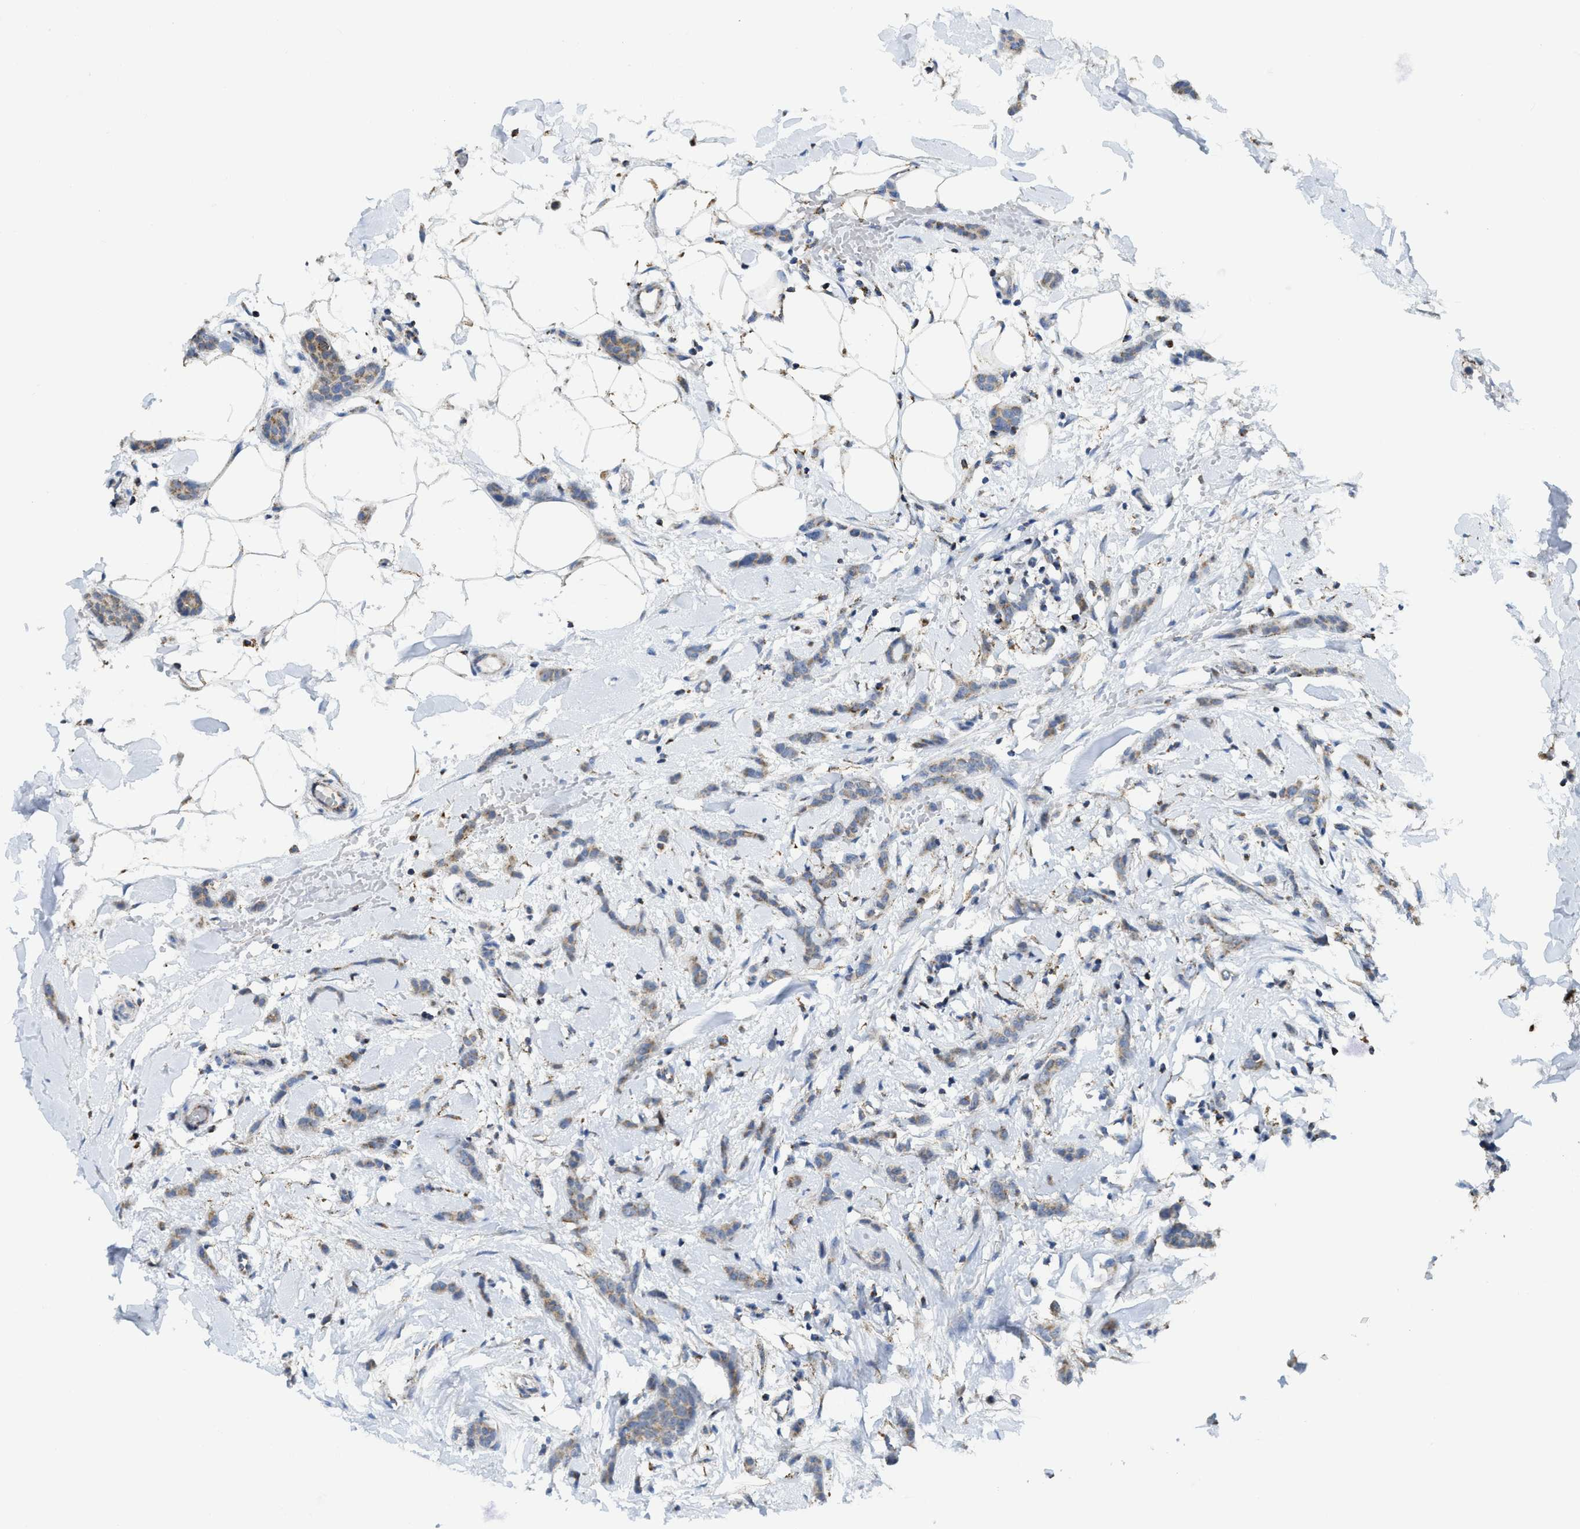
{"staining": {"intensity": "weak", "quantity": ">75%", "location": "cytoplasmic/membranous"}, "tissue": "breast cancer", "cell_type": "Tumor cells", "image_type": "cancer", "snomed": [{"axis": "morphology", "description": "Lobular carcinoma"}, {"axis": "topography", "description": "Skin"}, {"axis": "topography", "description": "Breast"}], "caption": "IHC histopathology image of neoplastic tissue: breast cancer (lobular carcinoma) stained using immunohistochemistry (IHC) shows low levels of weak protein expression localized specifically in the cytoplasmic/membranous of tumor cells, appearing as a cytoplasmic/membranous brown color.", "gene": "GATD3", "patient": {"sex": "female", "age": 46}}